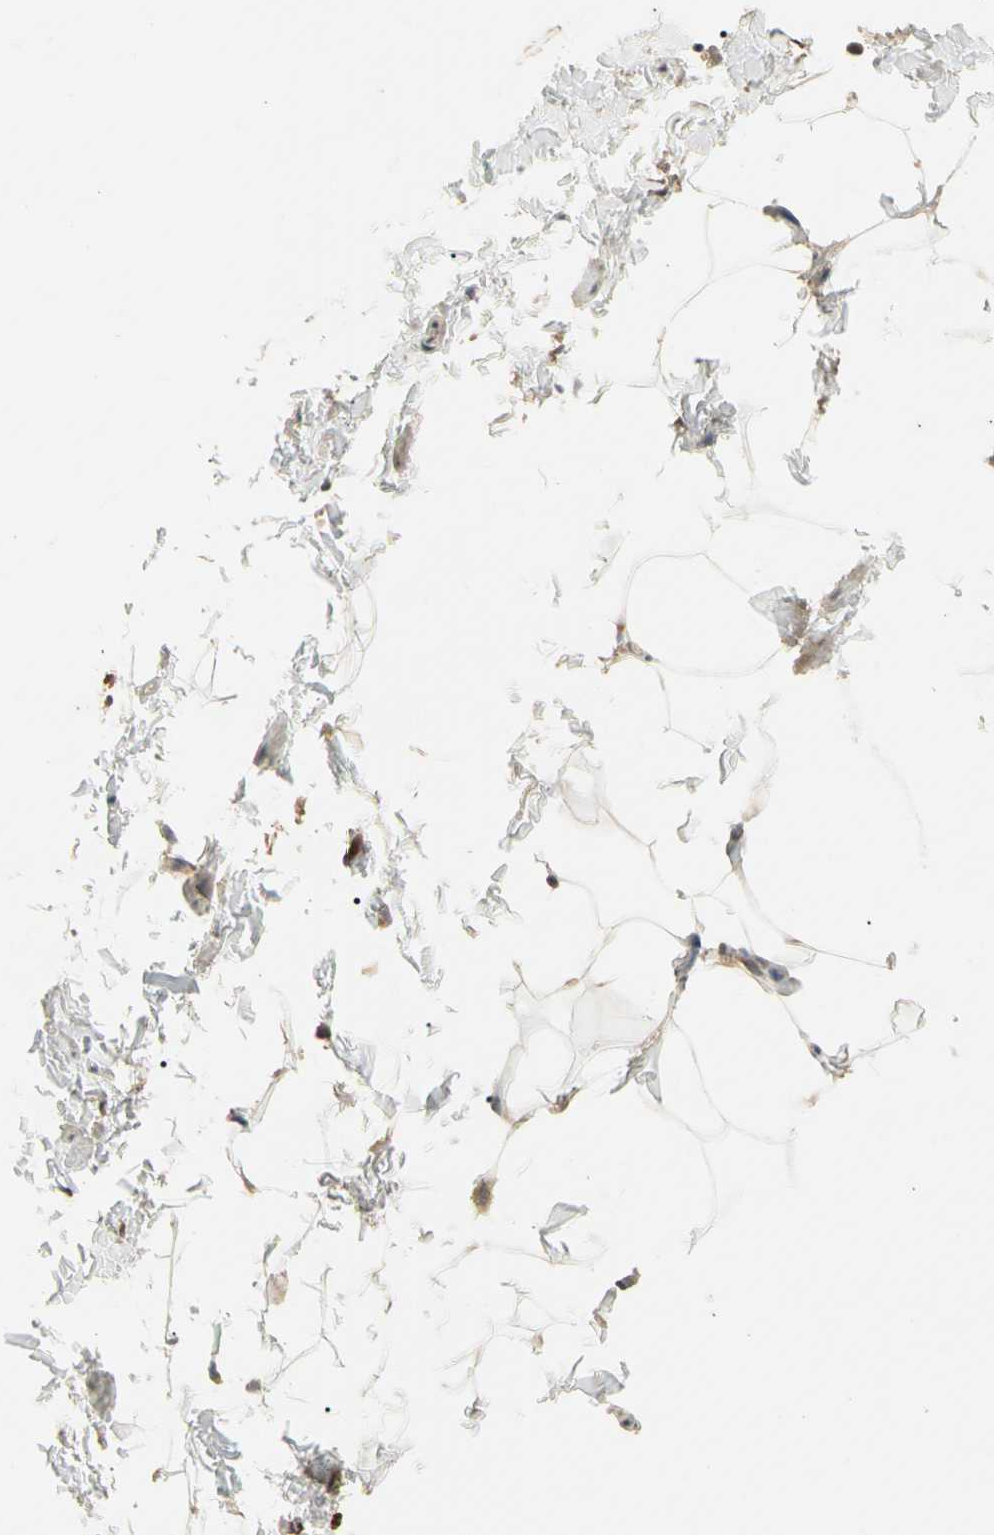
{"staining": {"intensity": "moderate", "quantity": "25%-75%", "location": "cytoplasmic/membranous"}, "tissue": "adipose tissue", "cell_type": "Adipocytes", "image_type": "normal", "snomed": [{"axis": "morphology", "description": "Normal tissue, NOS"}, {"axis": "topography", "description": "Vascular tissue"}], "caption": "Adipose tissue stained with DAB (3,3'-diaminobenzidine) IHC exhibits medium levels of moderate cytoplasmic/membranous positivity in approximately 25%-75% of adipocytes.", "gene": "ATG4C", "patient": {"sex": "male", "age": 41}}